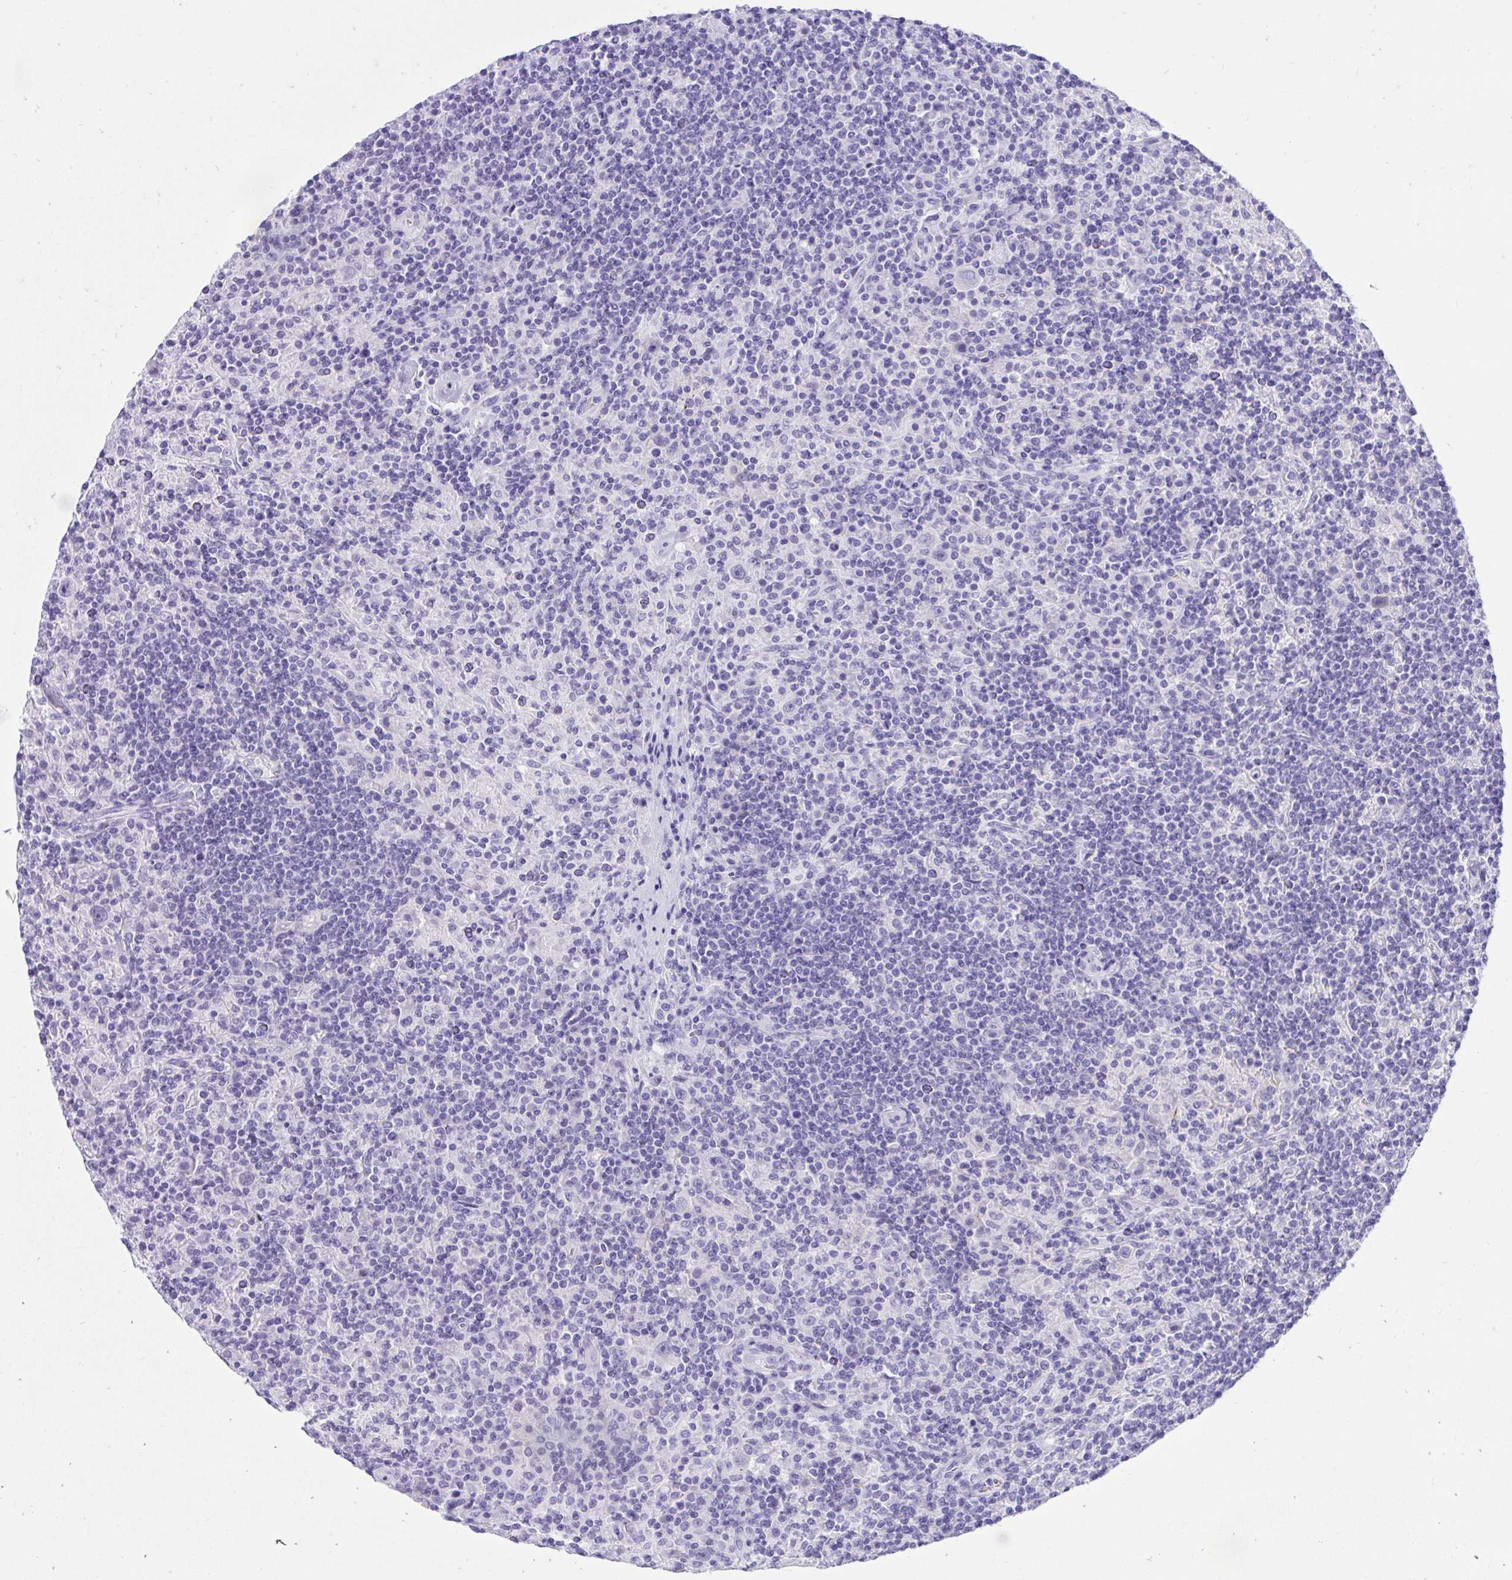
{"staining": {"intensity": "negative", "quantity": "none", "location": "none"}, "tissue": "lymphoma", "cell_type": "Tumor cells", "image_type": "cancer", "snomed": [{"axis": "morphology", "description": "Hodgkin's disease, NOS"}, {"axis": "topography", "description": "Lymph node"}], "caption": "There is no significant expression in tumor cells of lymphoma. (DAB (3,3'-diaminobenzidine) immunohistochemistry (IHC) with hematoxylin counter stain).", "gene": "KCNN4", "patient": {"sex": "male", "age": 70}}